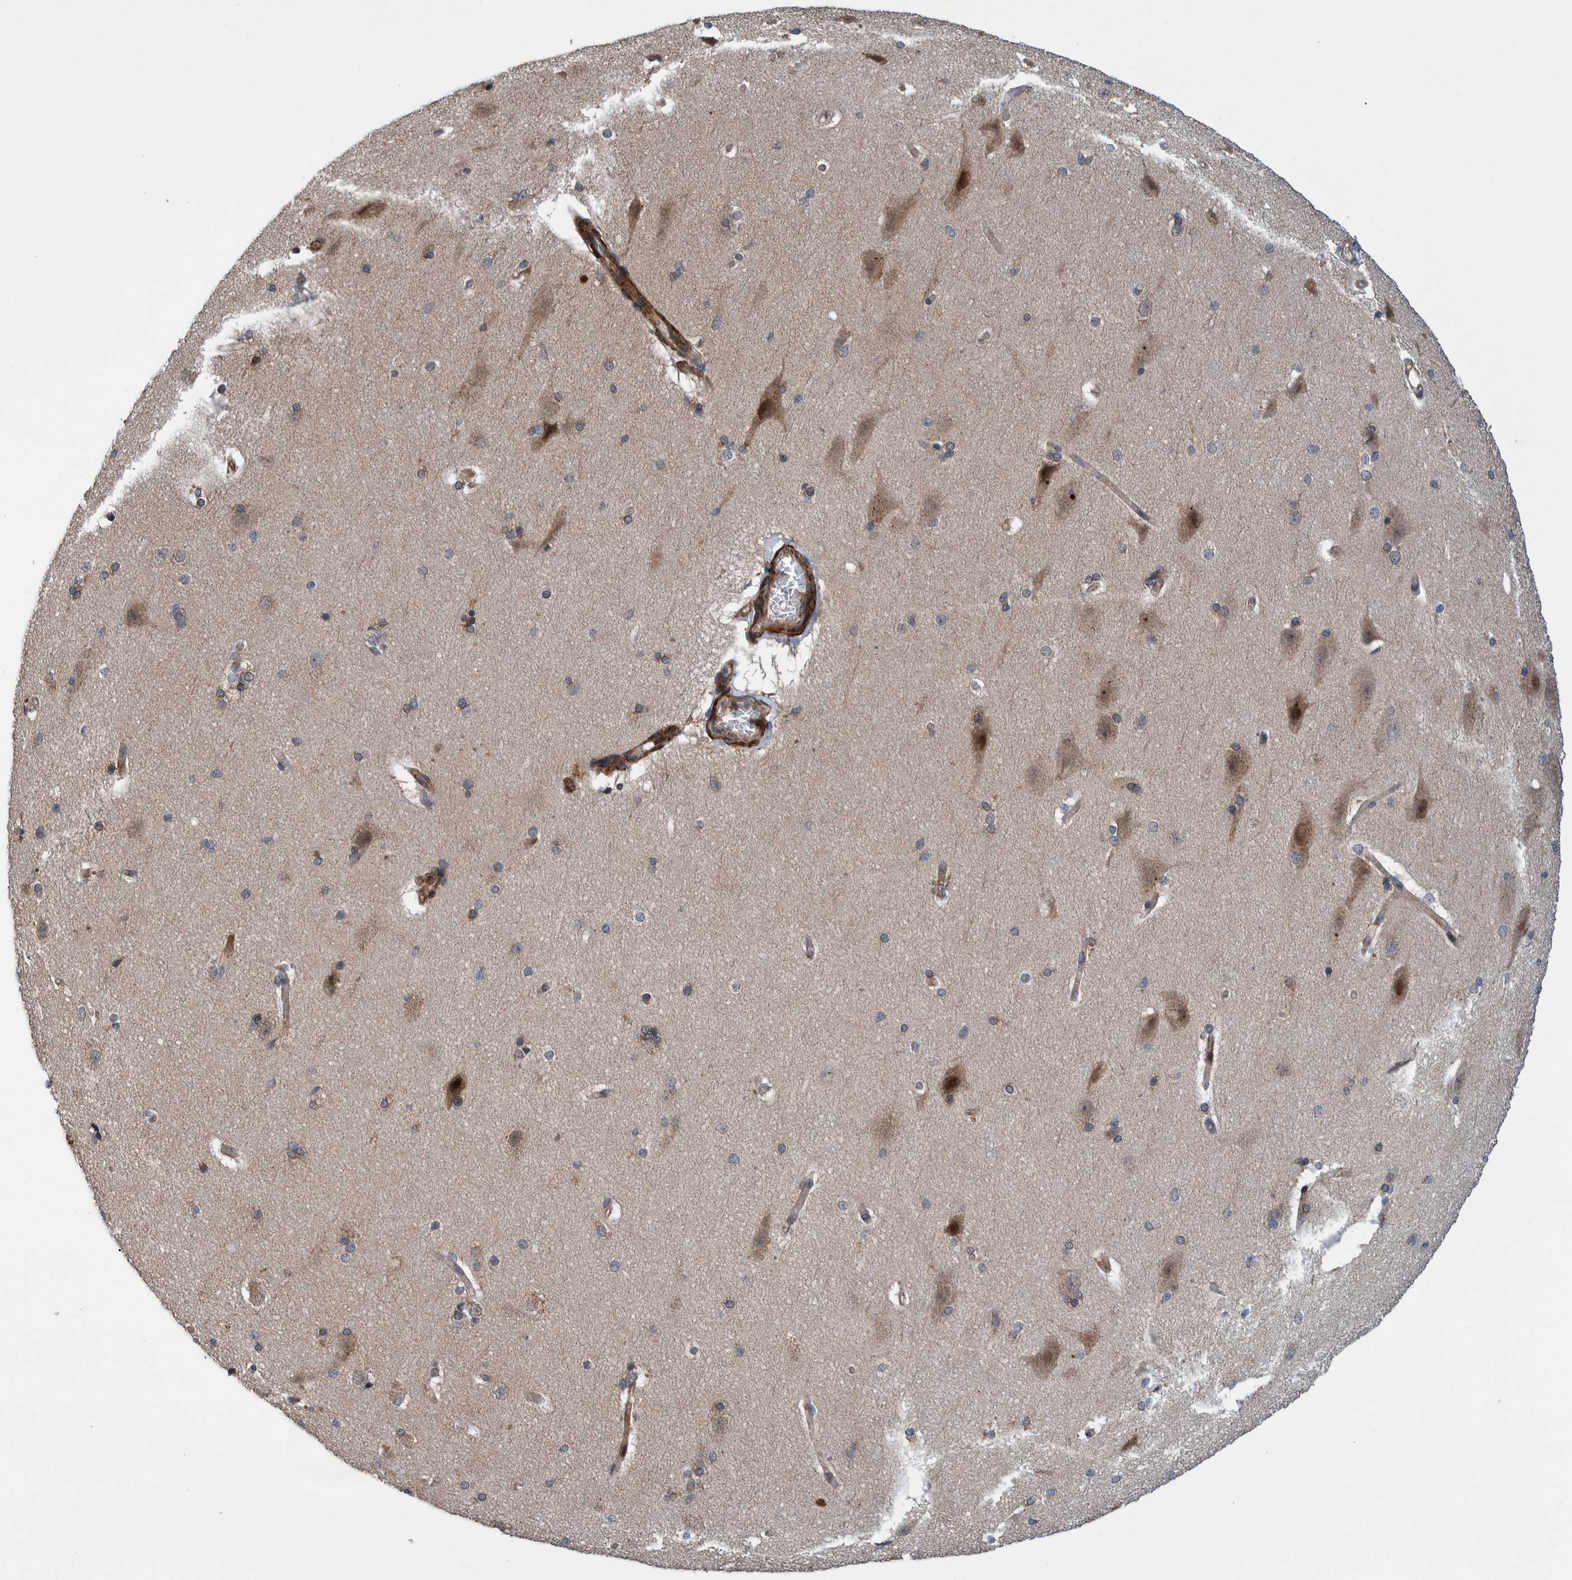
{"staining": {"intensity": "moderate", "quantity": ">75%", "location": "cytoplasmic/membranous"}, "tissue": "cerebral cortex", "cell_type": "Endothelial cells", "image_type": "normal", "snomed": [{"axis": "morphology", "description": "Normal tissue, NOS"}, {"axis": "topography", "description": "Cerebral cortex"}, {"axis": "topography", "description": "Hippocampus"}], "caption": "Immunohistochemical staining of normal cerebral cortex reveals medium levels of moderate cytoplasmic/membranous staining in about >75% of endothelial cells. Immunohistochemistry stains the protein in brown and the nuclei are stained blue.", "gene": "GRPEL2", "patient": {"sex": "female", "age": 19}}